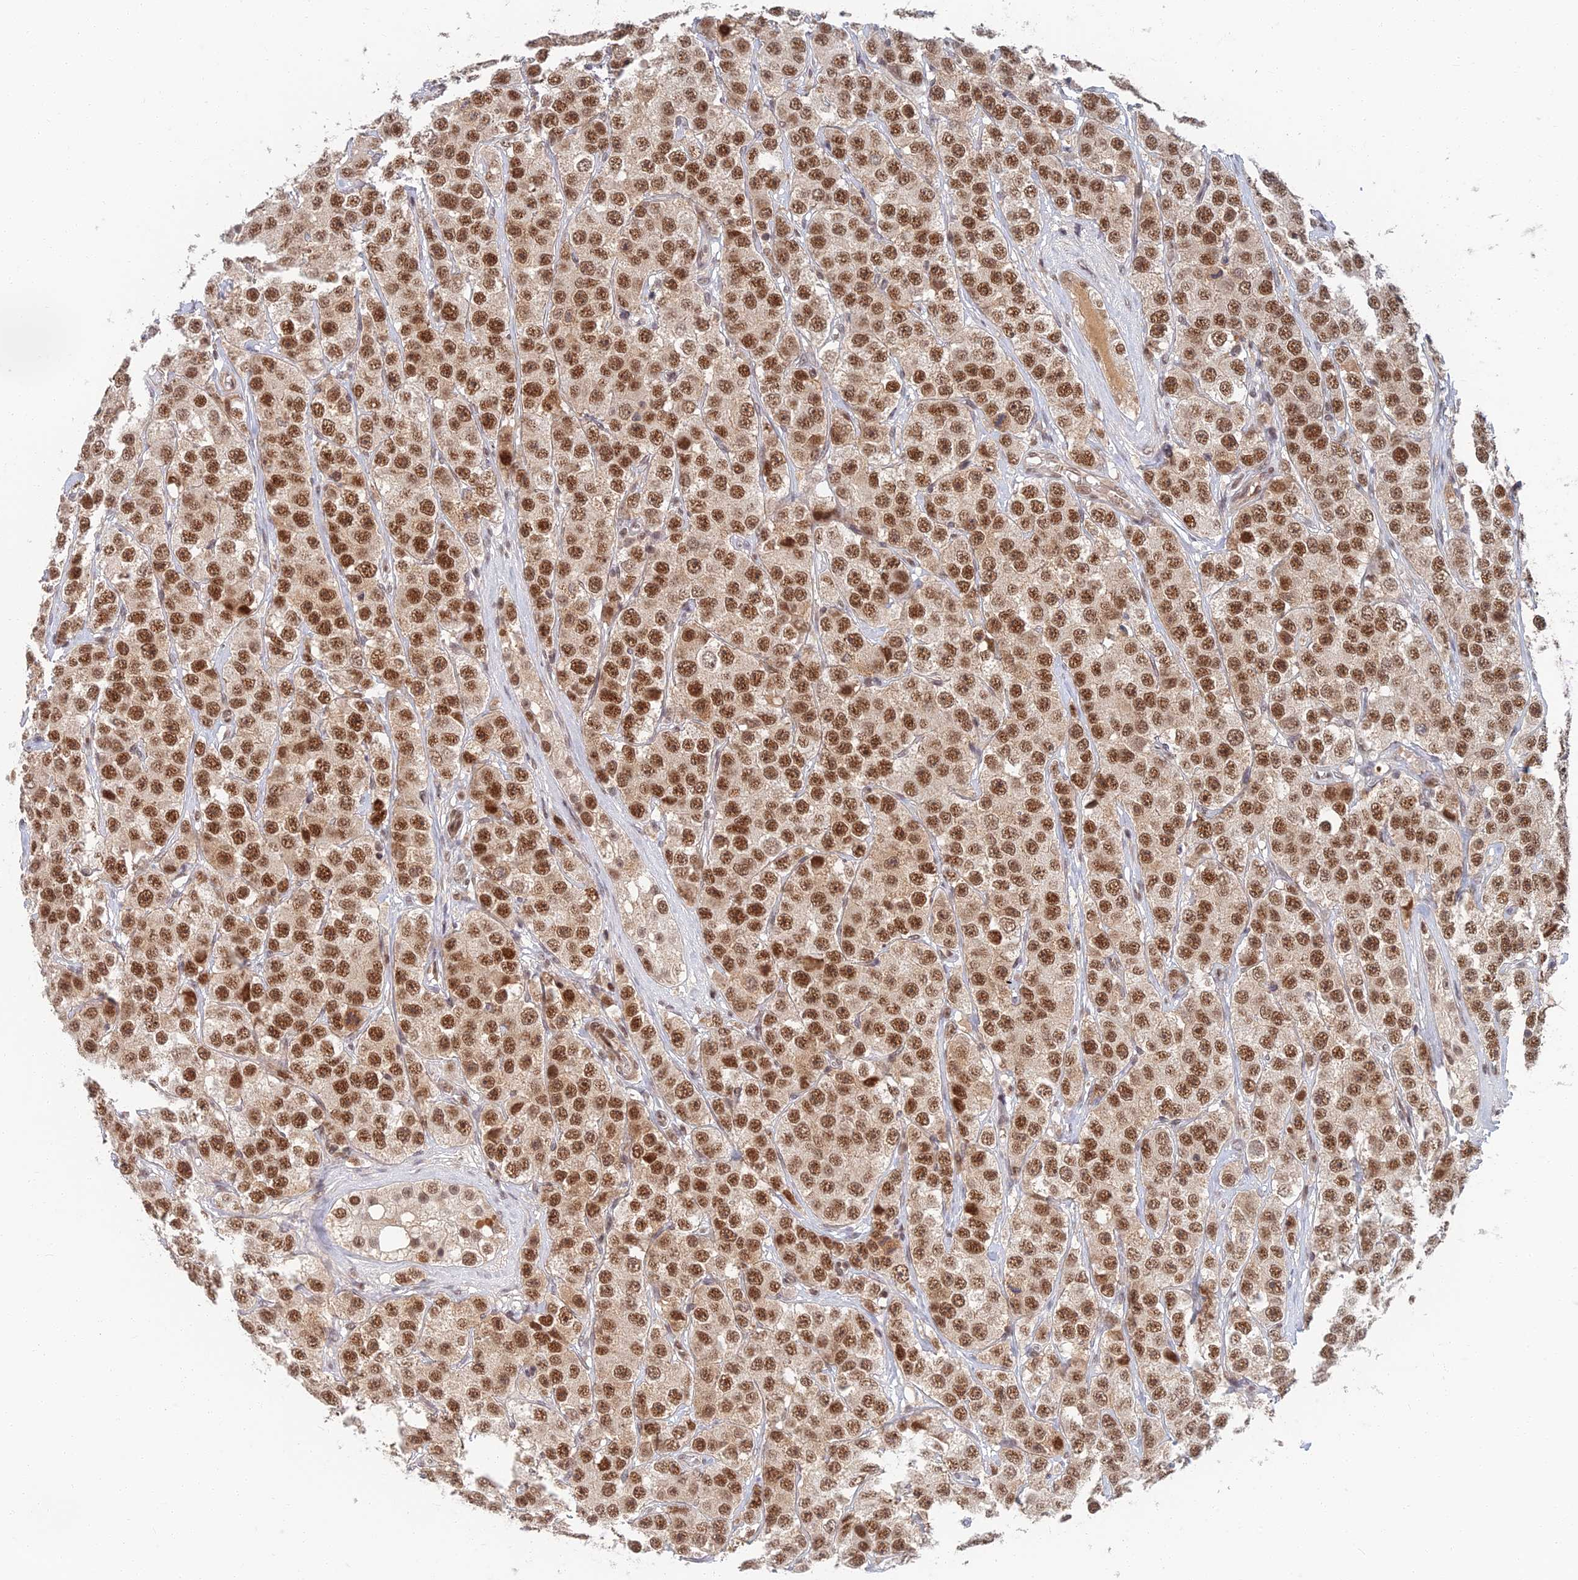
{"staining": {"intensity": "strong", "quantity": ">75%", "location": "nuclear"}, "tissue": "testis cancer", "cell_type": "Tumor cells", "image_type": "cancer", "snomed": [{"axis": "morphology", "description": "Seminoma, NOS"}, {"axis": "topography", "description": "Testis"}], "caption": "Immunohistochemistry (IHC) micrograph of human testis cancer stained for a protein (brown), which shows high levels of strong nuclear expression in approximately >75% of tumor cells.", "gene": "TCEA2", "patient": {"sex": "male", "age": 28}}